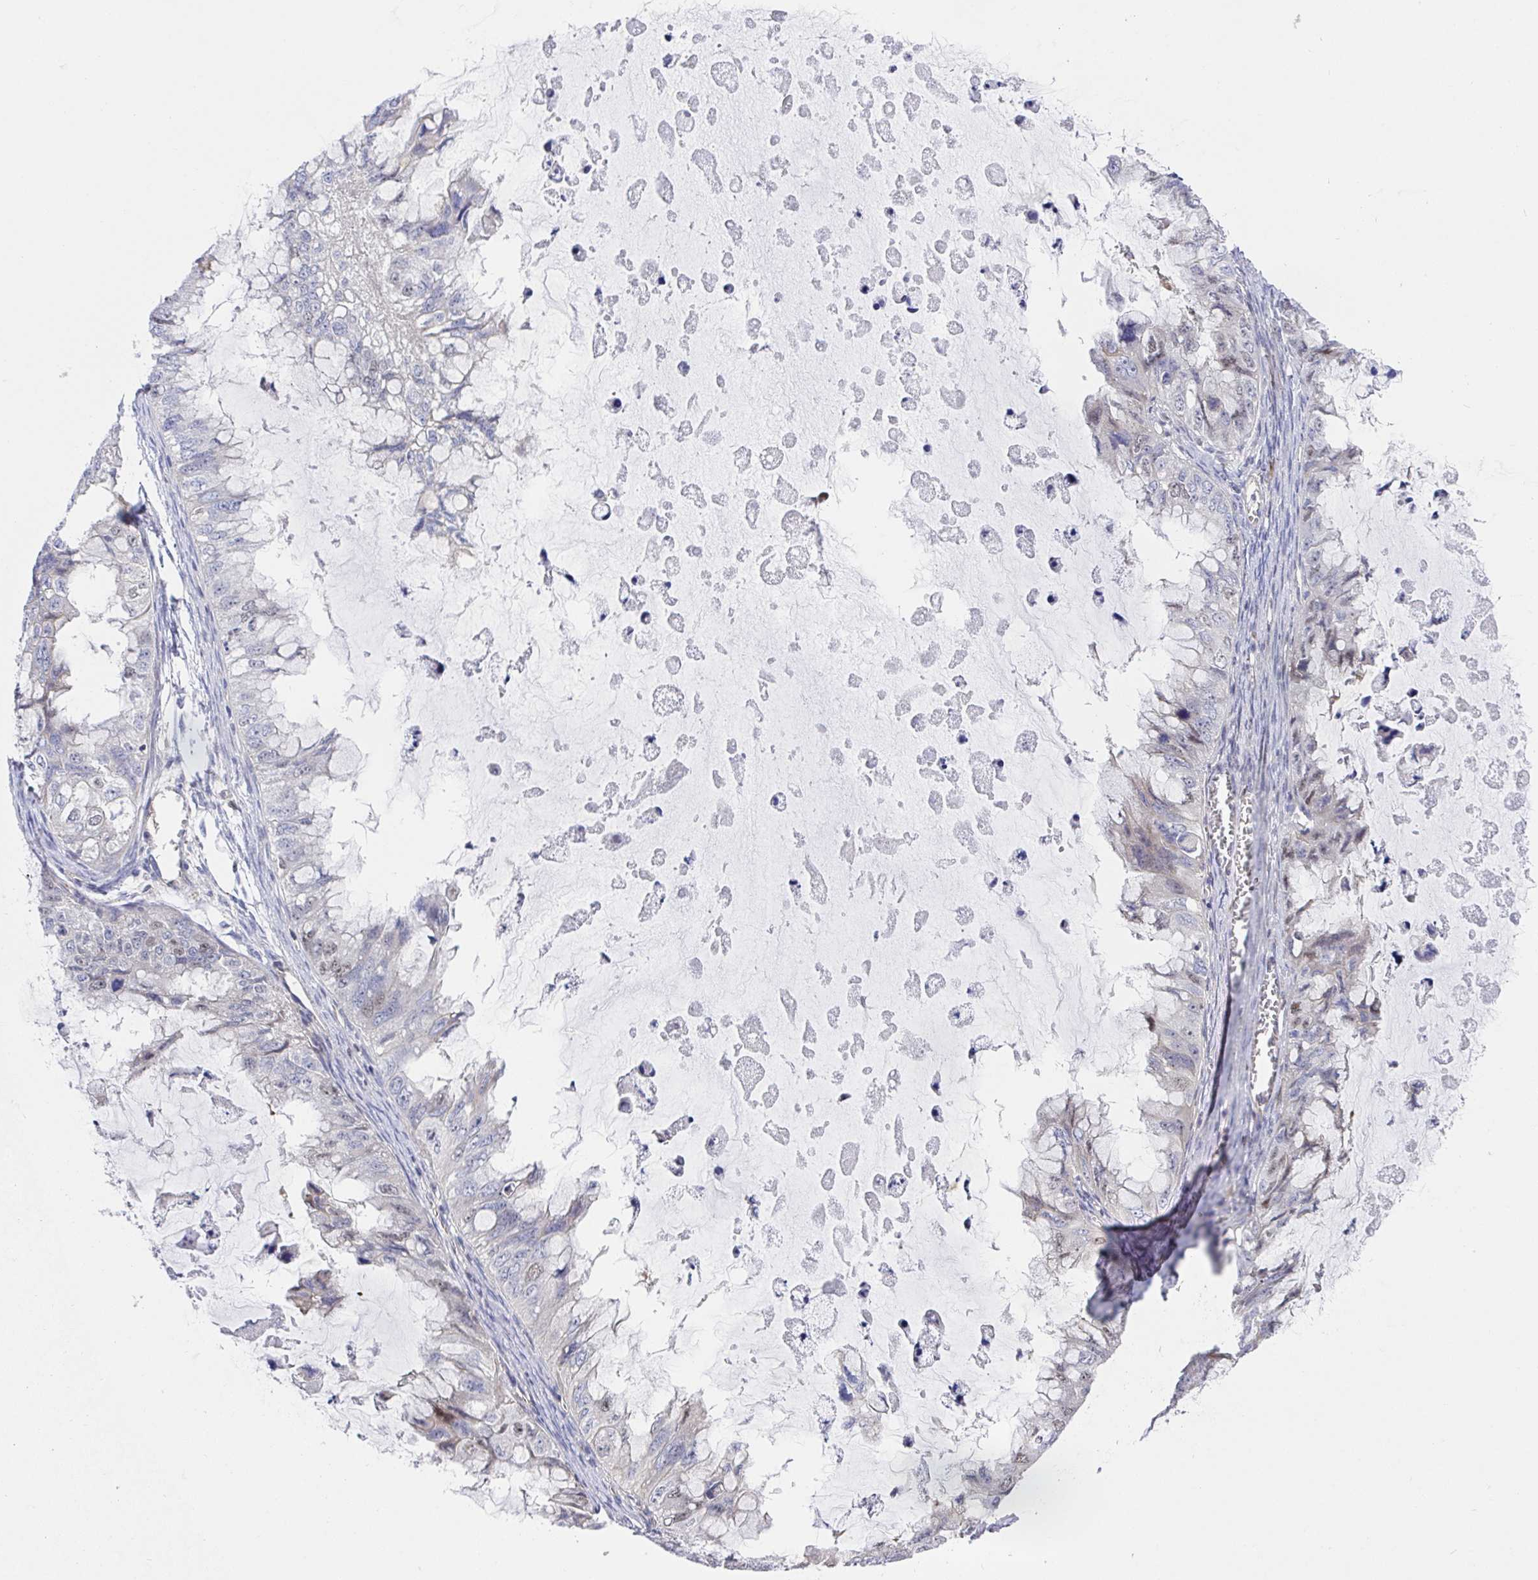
{"staining": {"intensity": "weak", "quantity": "<25%", "location": "nuclear"}, "tissue": "ovarian cancer", "cell_type": "Tumor cells", "image_type": "cancer", "snomed": [{"axis": "morphology", "description": "Cystadenocarcinoma, mucinous, NOS"}, {"axis": "topography", "description": "Ovary"}], "caption": "Human ovarian cancer stained for a protein using IHC reveals no positivity in tumor cells.", "gene": "TIMELESS", "patient": {"sex": "female", "age": 72}}